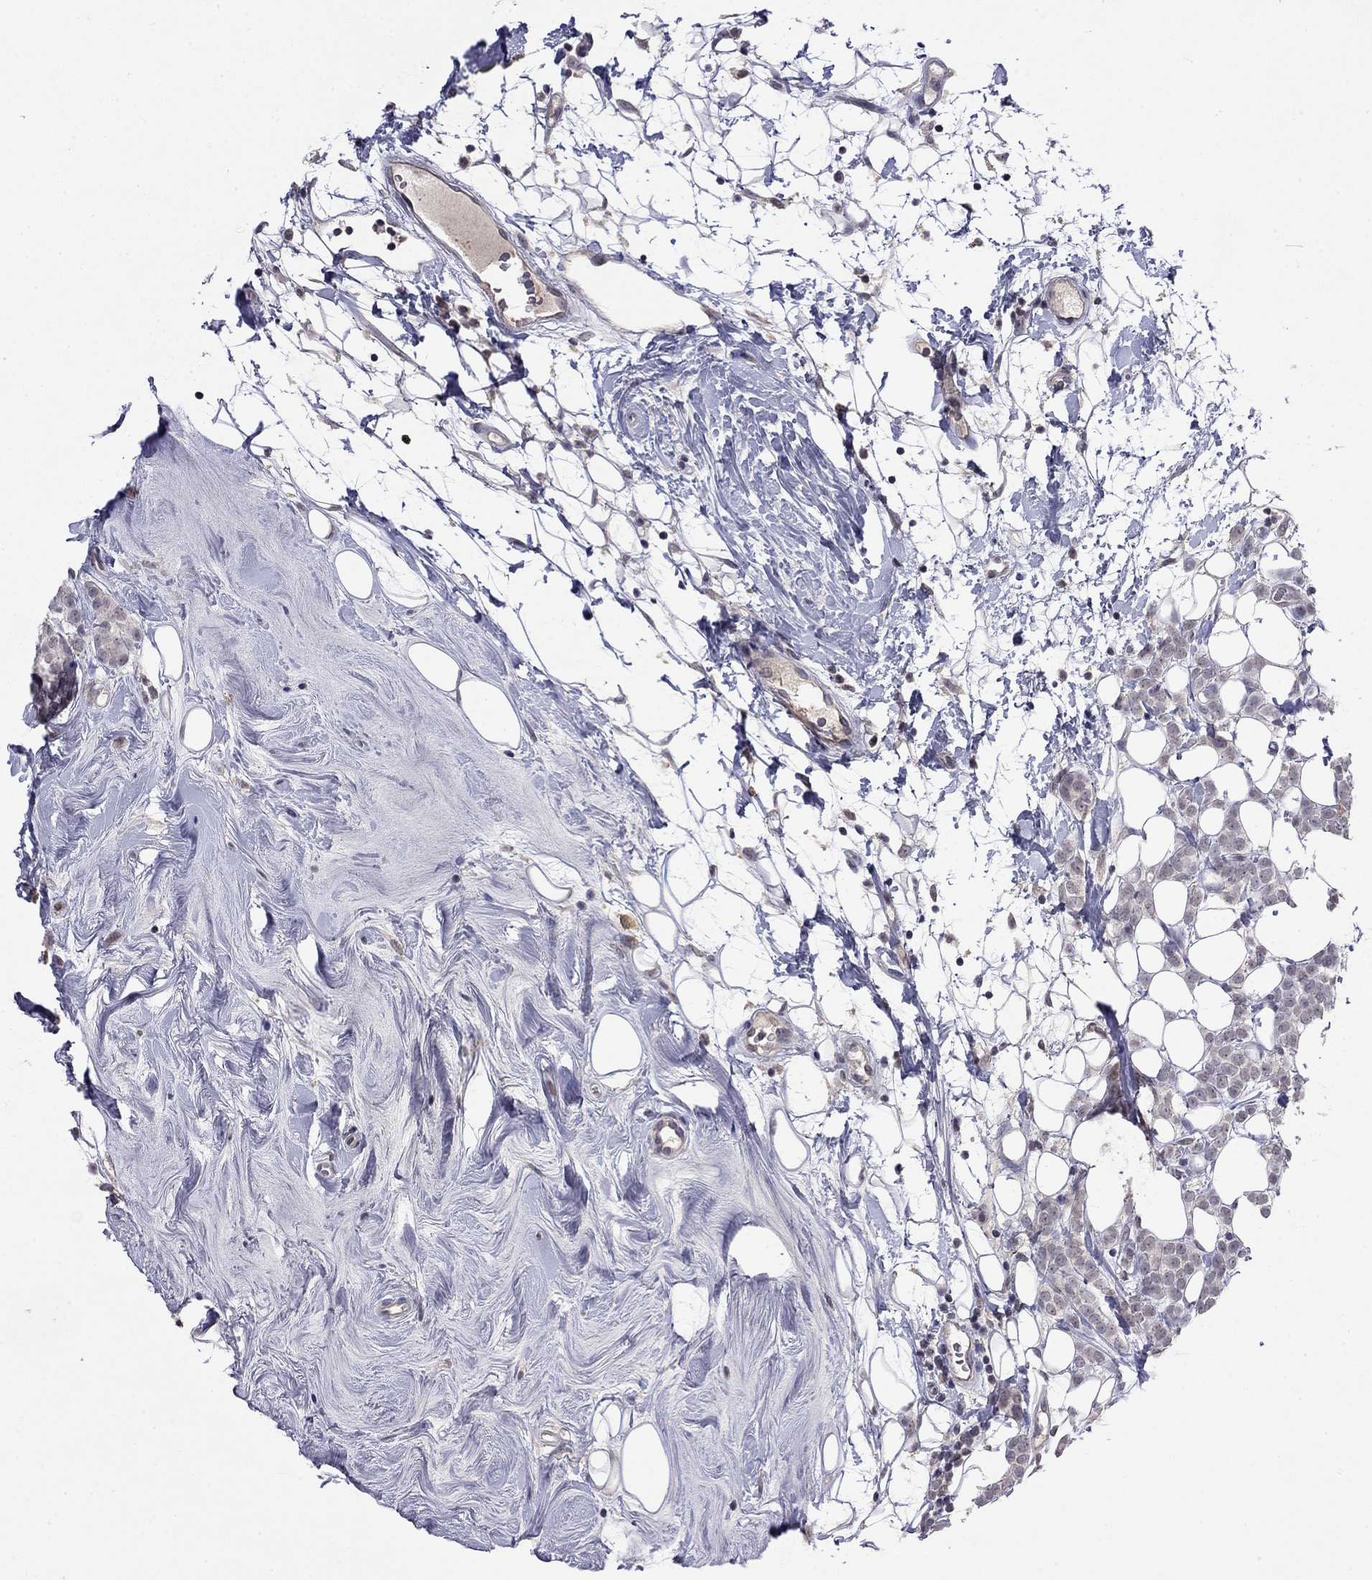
{"staining": {"intensity": "weak", "quantity": "<25%", "location": "nuclear"}, "tissue": "breast cancer", "cell_type": "Tumor cells", "image_type": "cancer", "snomed": [{"axis": "morphology", "description": "Lobular carcinoma"}, {"axis": "topography", "description": "Breast"}], "caption": "Human breast cancer (lobular carcinoma) stained for a protein using immunohistochemistry (IHC) displays no expression in tumor cells.", "gene": "WNK3", "patient": {"sex": "female", "age": 49}}